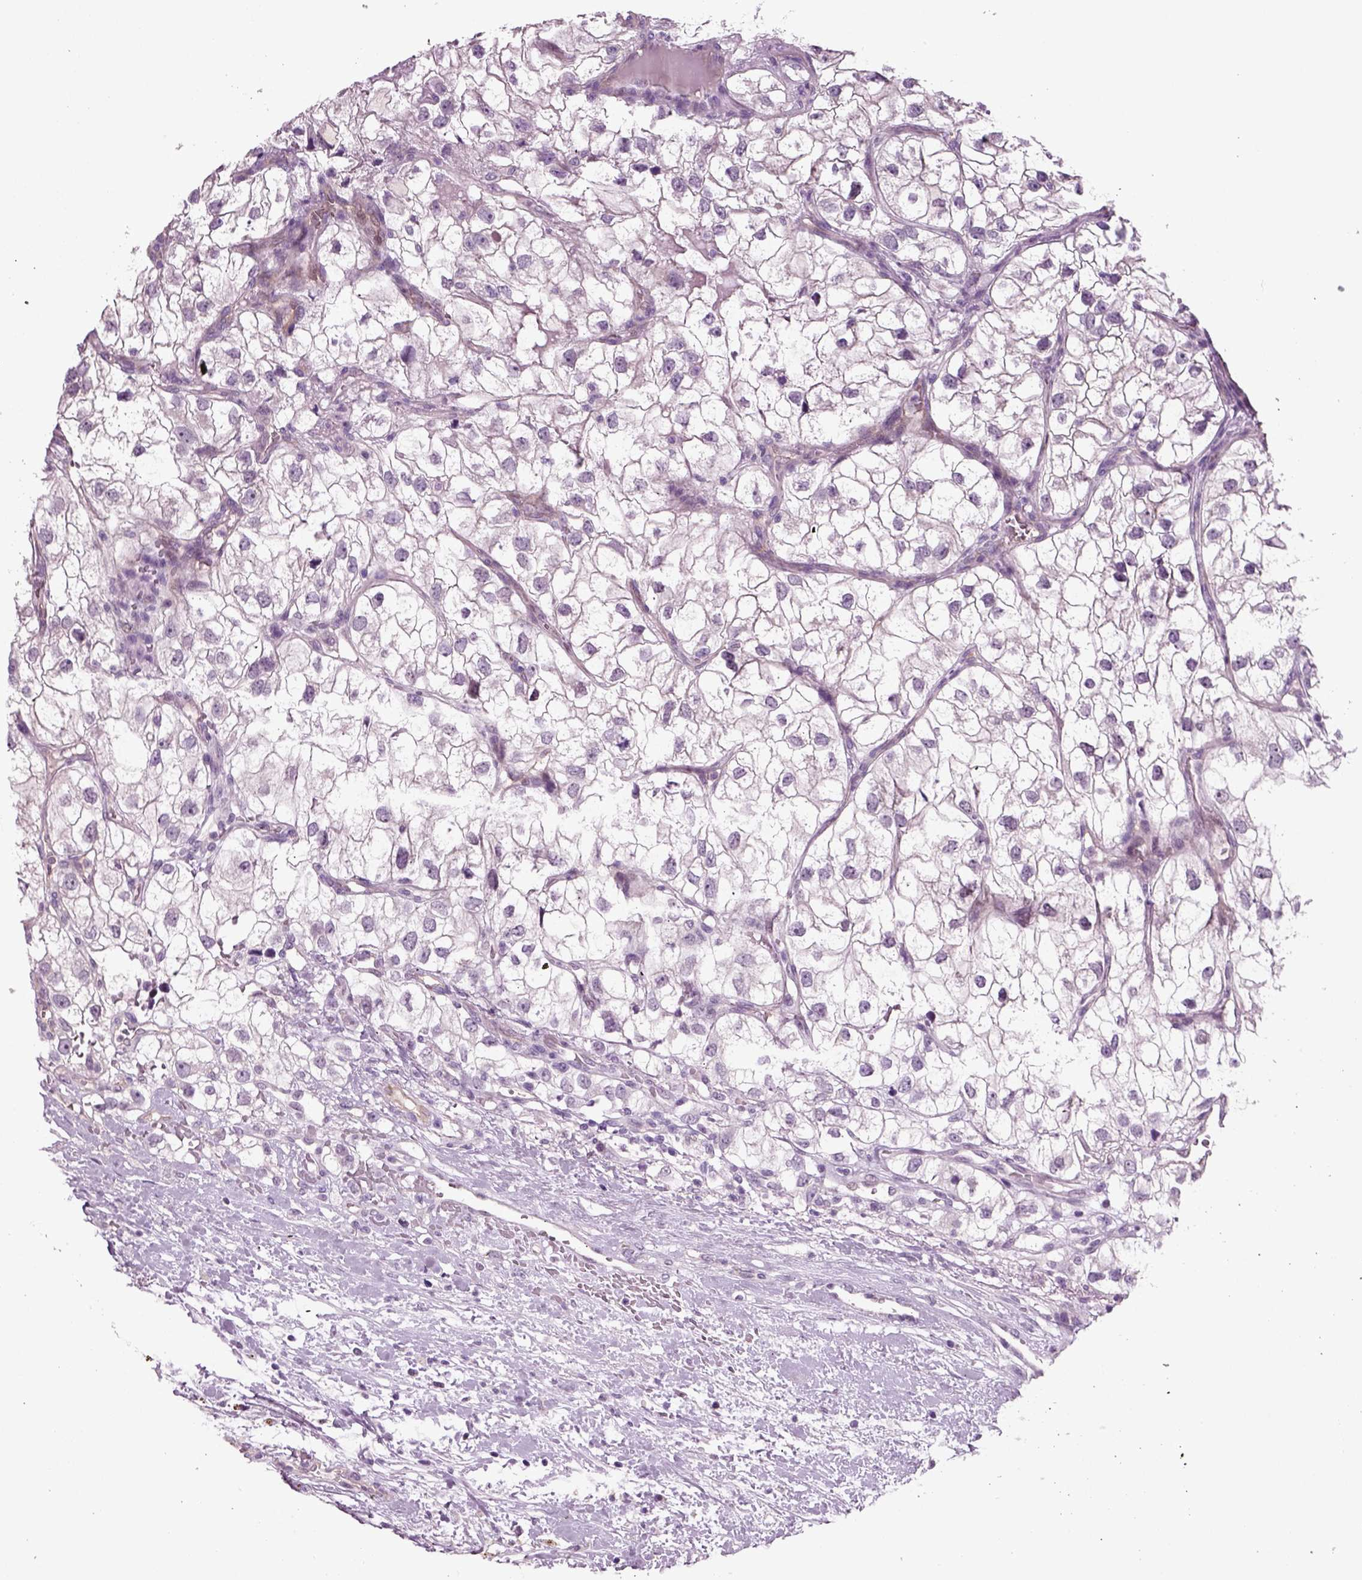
{"staining": {"intensity": "negative", "quantity": "none", "location": "none"}, "tissue": "renal cancer", "cell_type": "Tumor cells", "image_type": "cancer", "snomed": [{"axis": "morphology", "description": "Adenocarcinoma, NOS"}, {"axis": "topography", "description": "Kidney"}], "caption": "Immunohistochemistry histopathology image of adenocarcinoma (renal) stained for a protein (brown), which displays no staining in tumor cells. (Immunohistochemistry (ihc), brightfield microscopy, high magnification).", "gene": "COL9A2", "patient": {"sex": "male", "age": 59}}